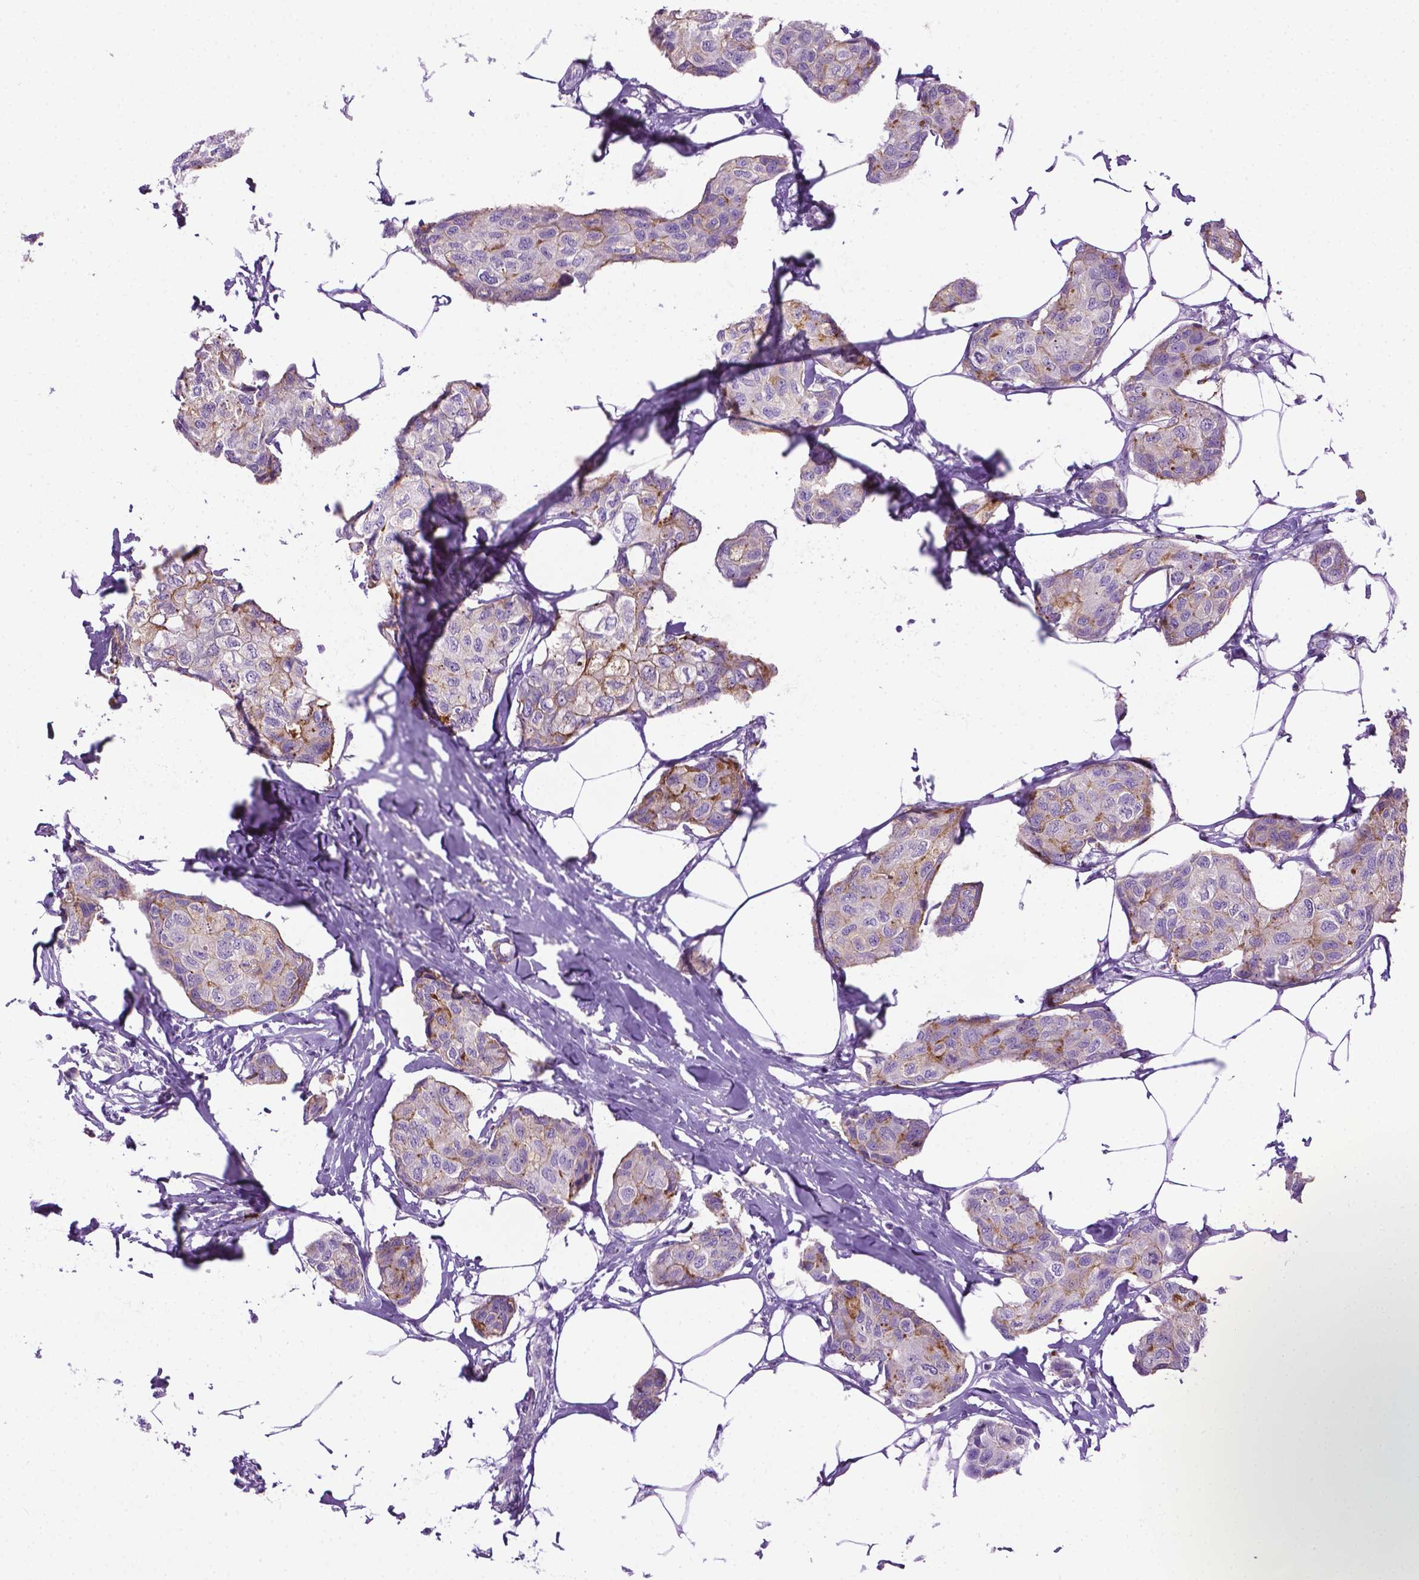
{"staining": {"intensity": "moderate", "quantity": "<25%", "location": "cytoplasmic/membranous"}, "tissue": "breast cancer", "cell_type": "Tumor cells", "image_type": "cancer", "snomed": [{"axis": "morphology", "description": "Duct carcinoma"}, {"axis": "topography", "description": "Breast"}], "caption": "IHC image of neoplastic tissue: human breast cancer stained using immunohistochemistry (IHC) displays low levels of moderate protein expression localized specifically in the cytoplasmic/membranous of tumor cells, appearing as a cytoplasmic/membranous brown color.", "gene": "SPECC1L", "patient": {"sex": "female", "age": 80}}